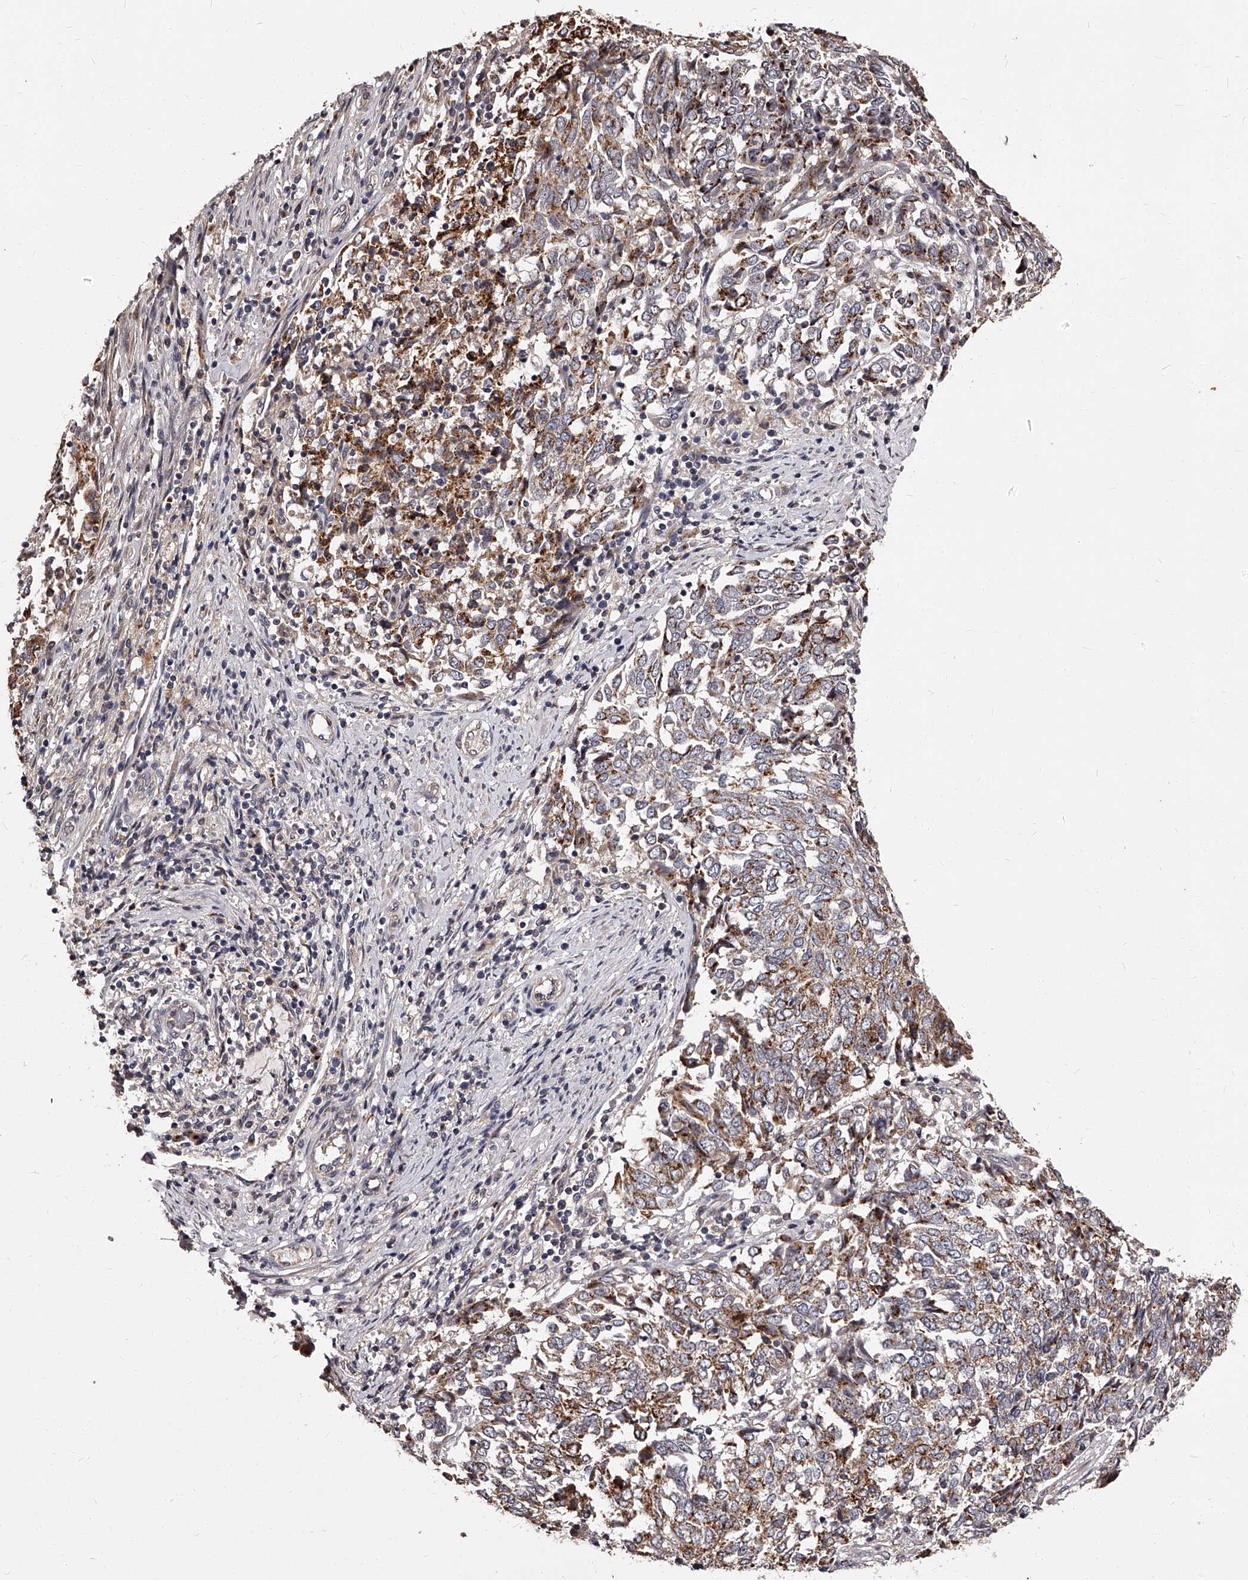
{"staining": {"intensity": "moderate", "quantity": ">75%", "location": "cytoplasmic/membranous"}, "tissue": "endometrial cancer", "cell_type": "Tumor cells", "image_type": "cancer", "snomed": [{"axis": "morphology", "description": "Adenocarcinoma, NOS"}, {"axis": "topography", "description": "Endometrium"}], "caption": "Moderate cytoplasmic/membranous expression is present in about >75% of tumor cells in endometrial cancer (adenocarcinoma). Nuclei are stained in blue.", "gene": "RSC1A1", "patient": {"sex": "female", "age": 80}}